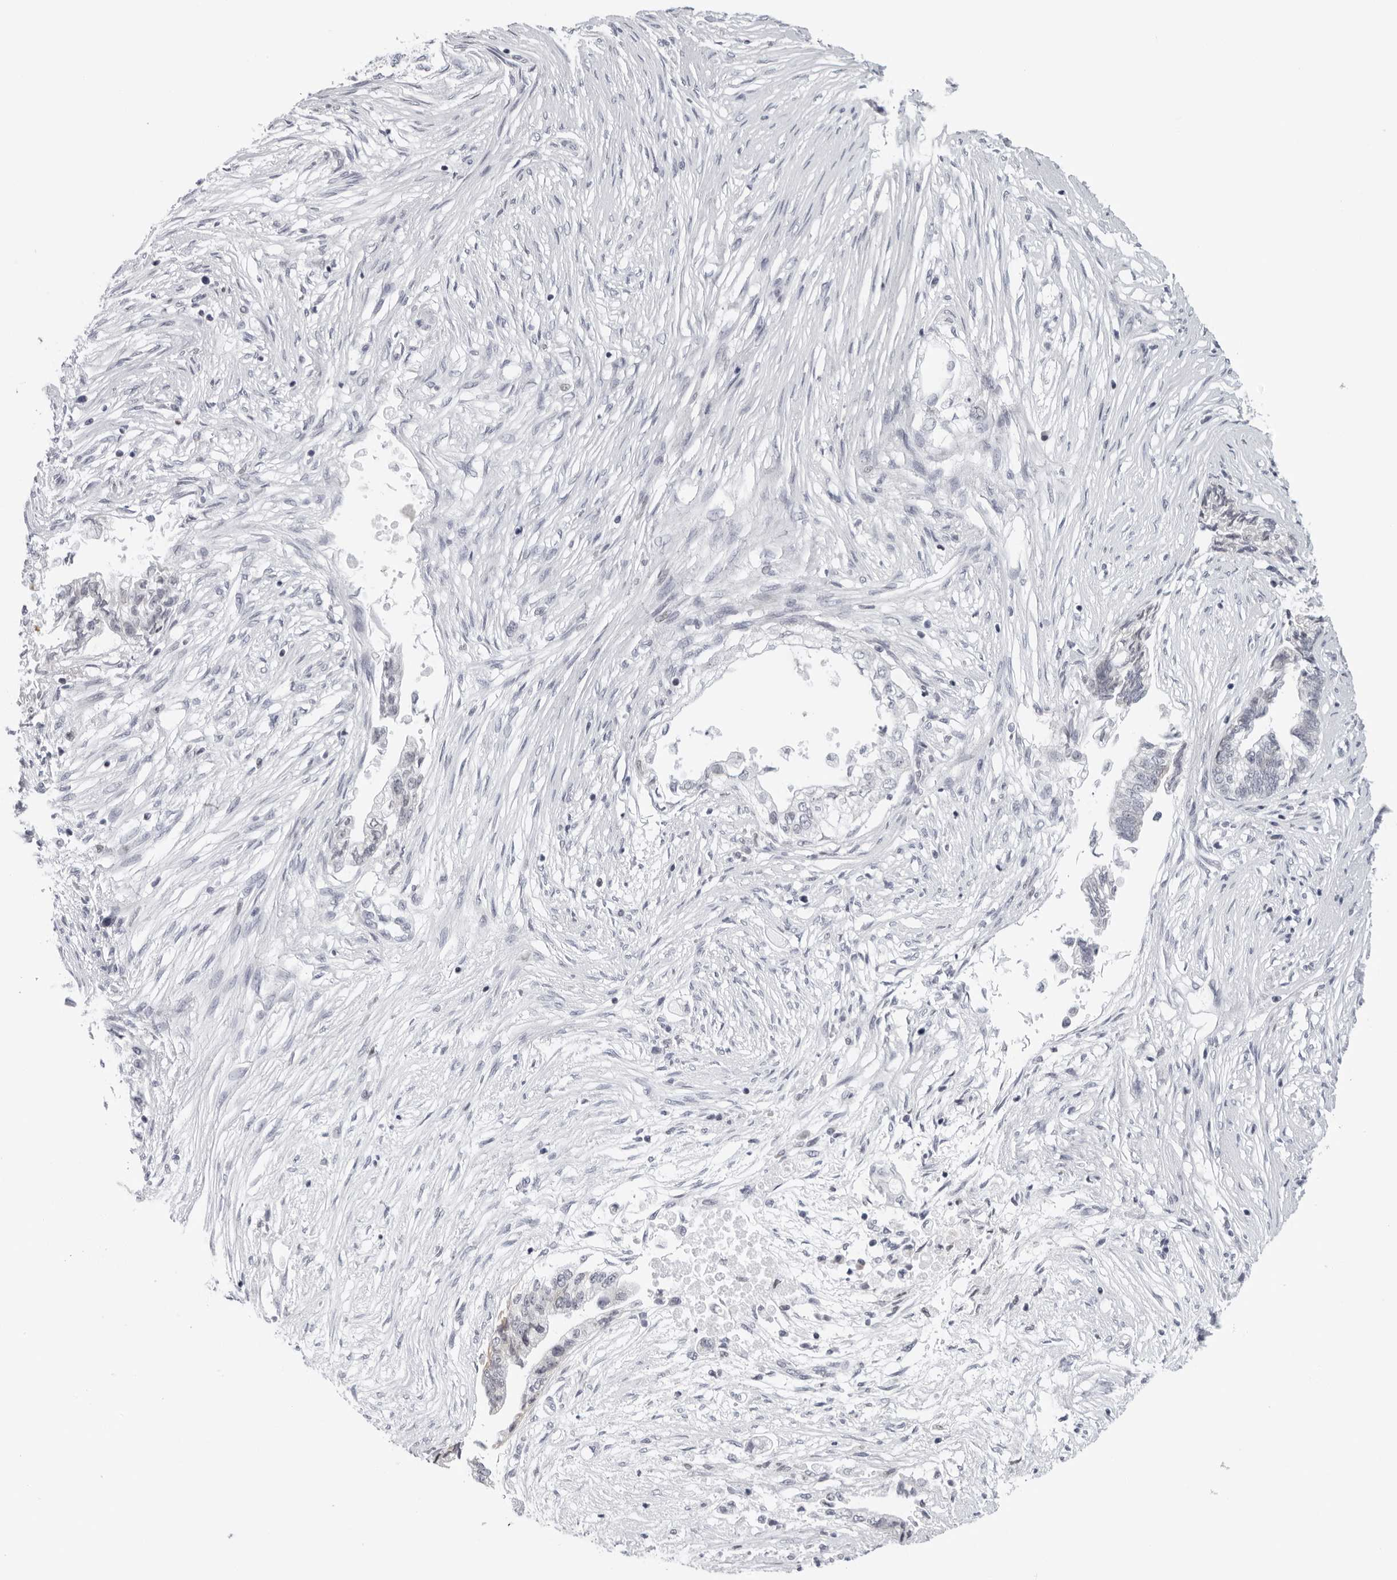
{"staining": {"intensity": "negative", "quantity": "none", "location": "none"}, "tissue": "pancreatic cancer", "cell_type": "Tumor cells", "image_type": "cancer", "snomed": [{"axis": "morphology", "description": "Adenocarcinoma, NOS"}, {"axis": "topography", "description": "Pancreas"}], "caption": "Immunohistochemistry micrograph of pancreatic cancer (adenocarcinoma) stained for a protein (brown), which exhibits no expression in tumor cells.", "gene": "CPT2", "patient": {"sex": "male", "age": 72}}